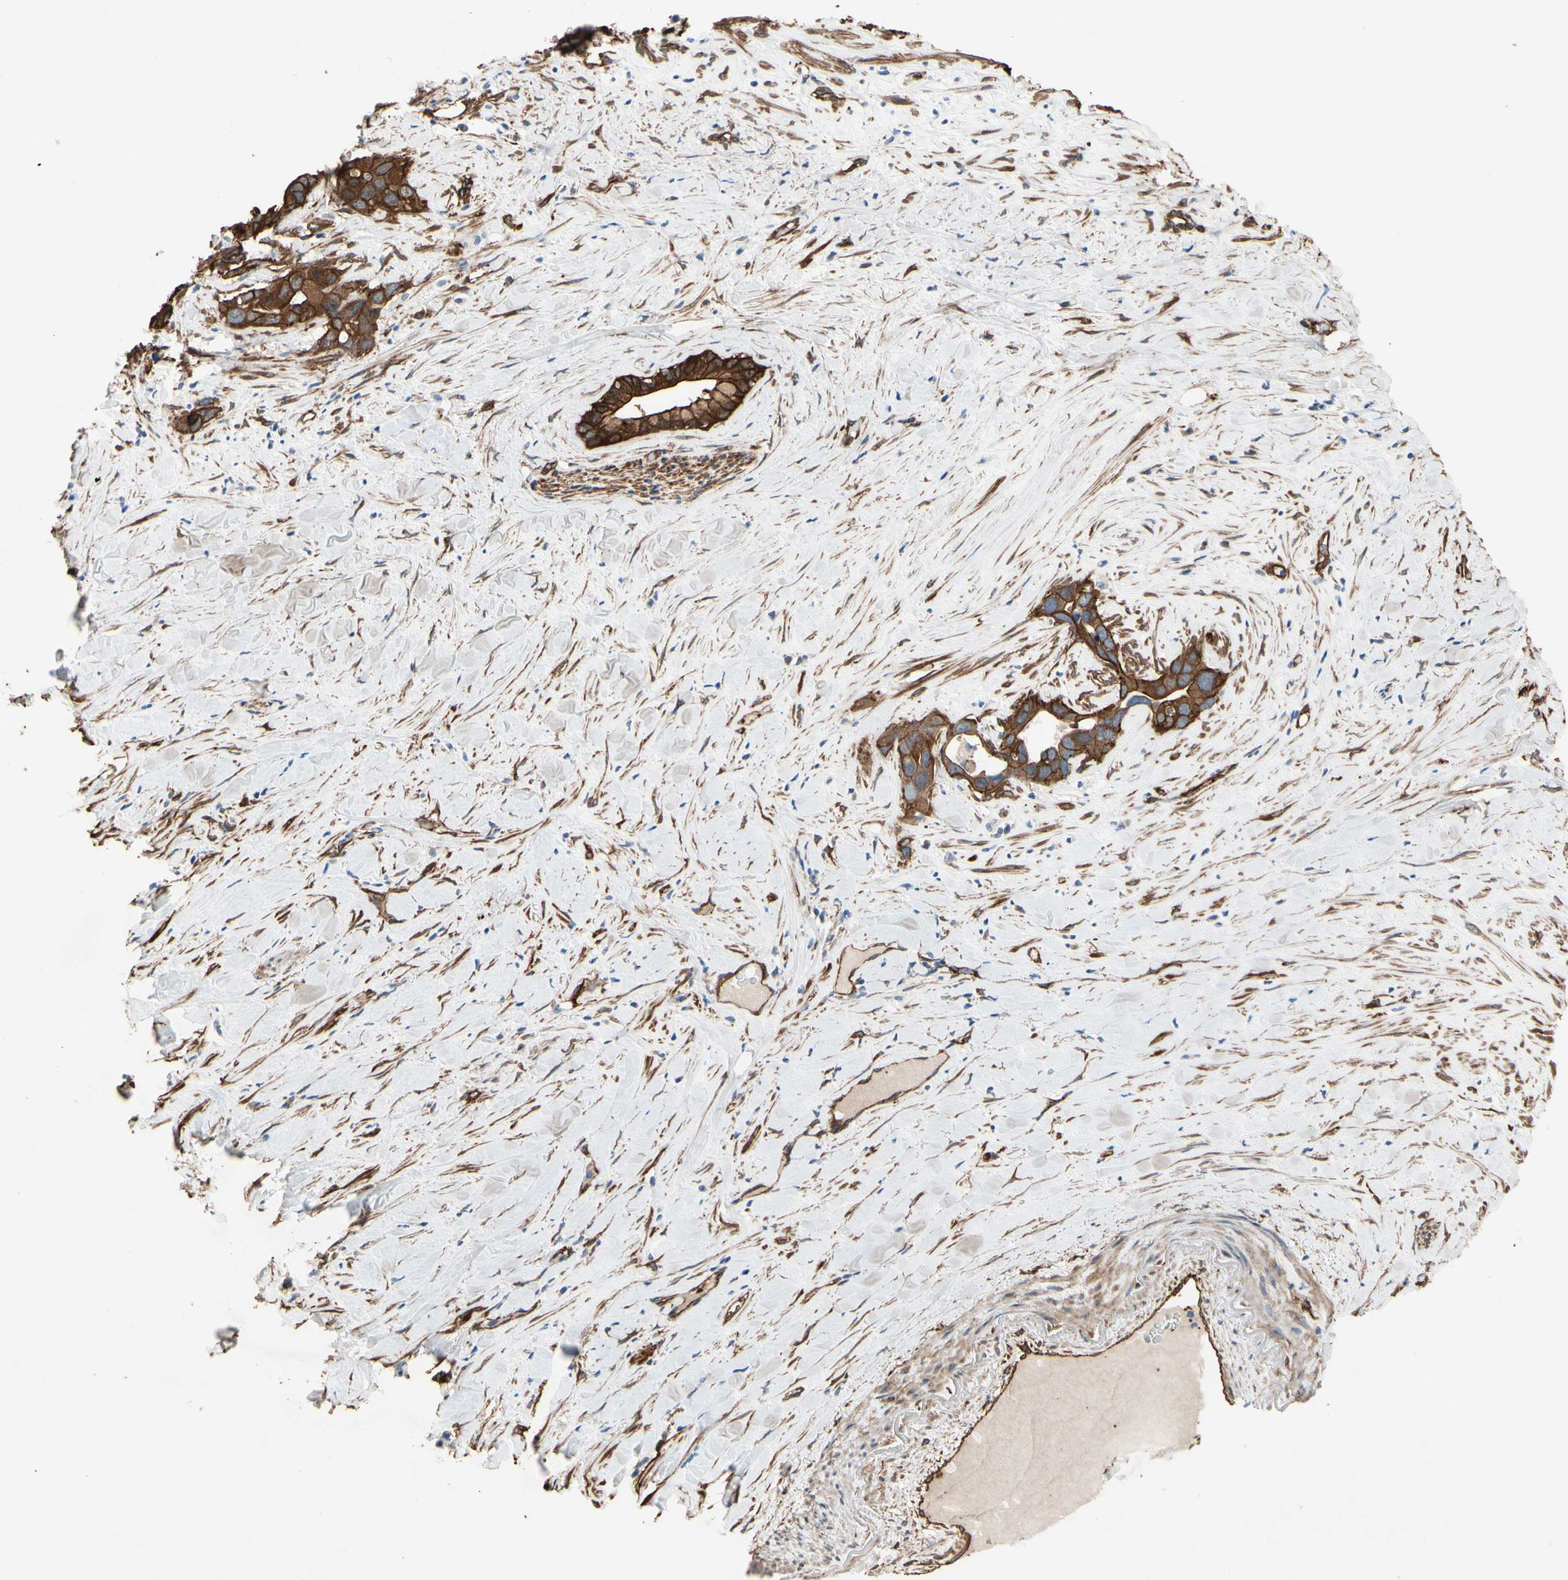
{"staining": {"intensity": "strong", "quantity": ">75%", "location": "cytoplasmic/membranous"}, "tissue": "liver cancer", "cell_type": "Tumor cells", "image_type": "cancer", "snomed": [{"axis": "morphology", "description": "Cholangiocarcinoma"}, {"axis": "topography", "description": "Liver"}], "caption": "Tumor cells exhibit strong cytoplasmic/membranous positivity in approximately >75% of cells in liver cancer.", "gene": "CTTNBP2", "patient": {"sex": "female", "age": 65}}